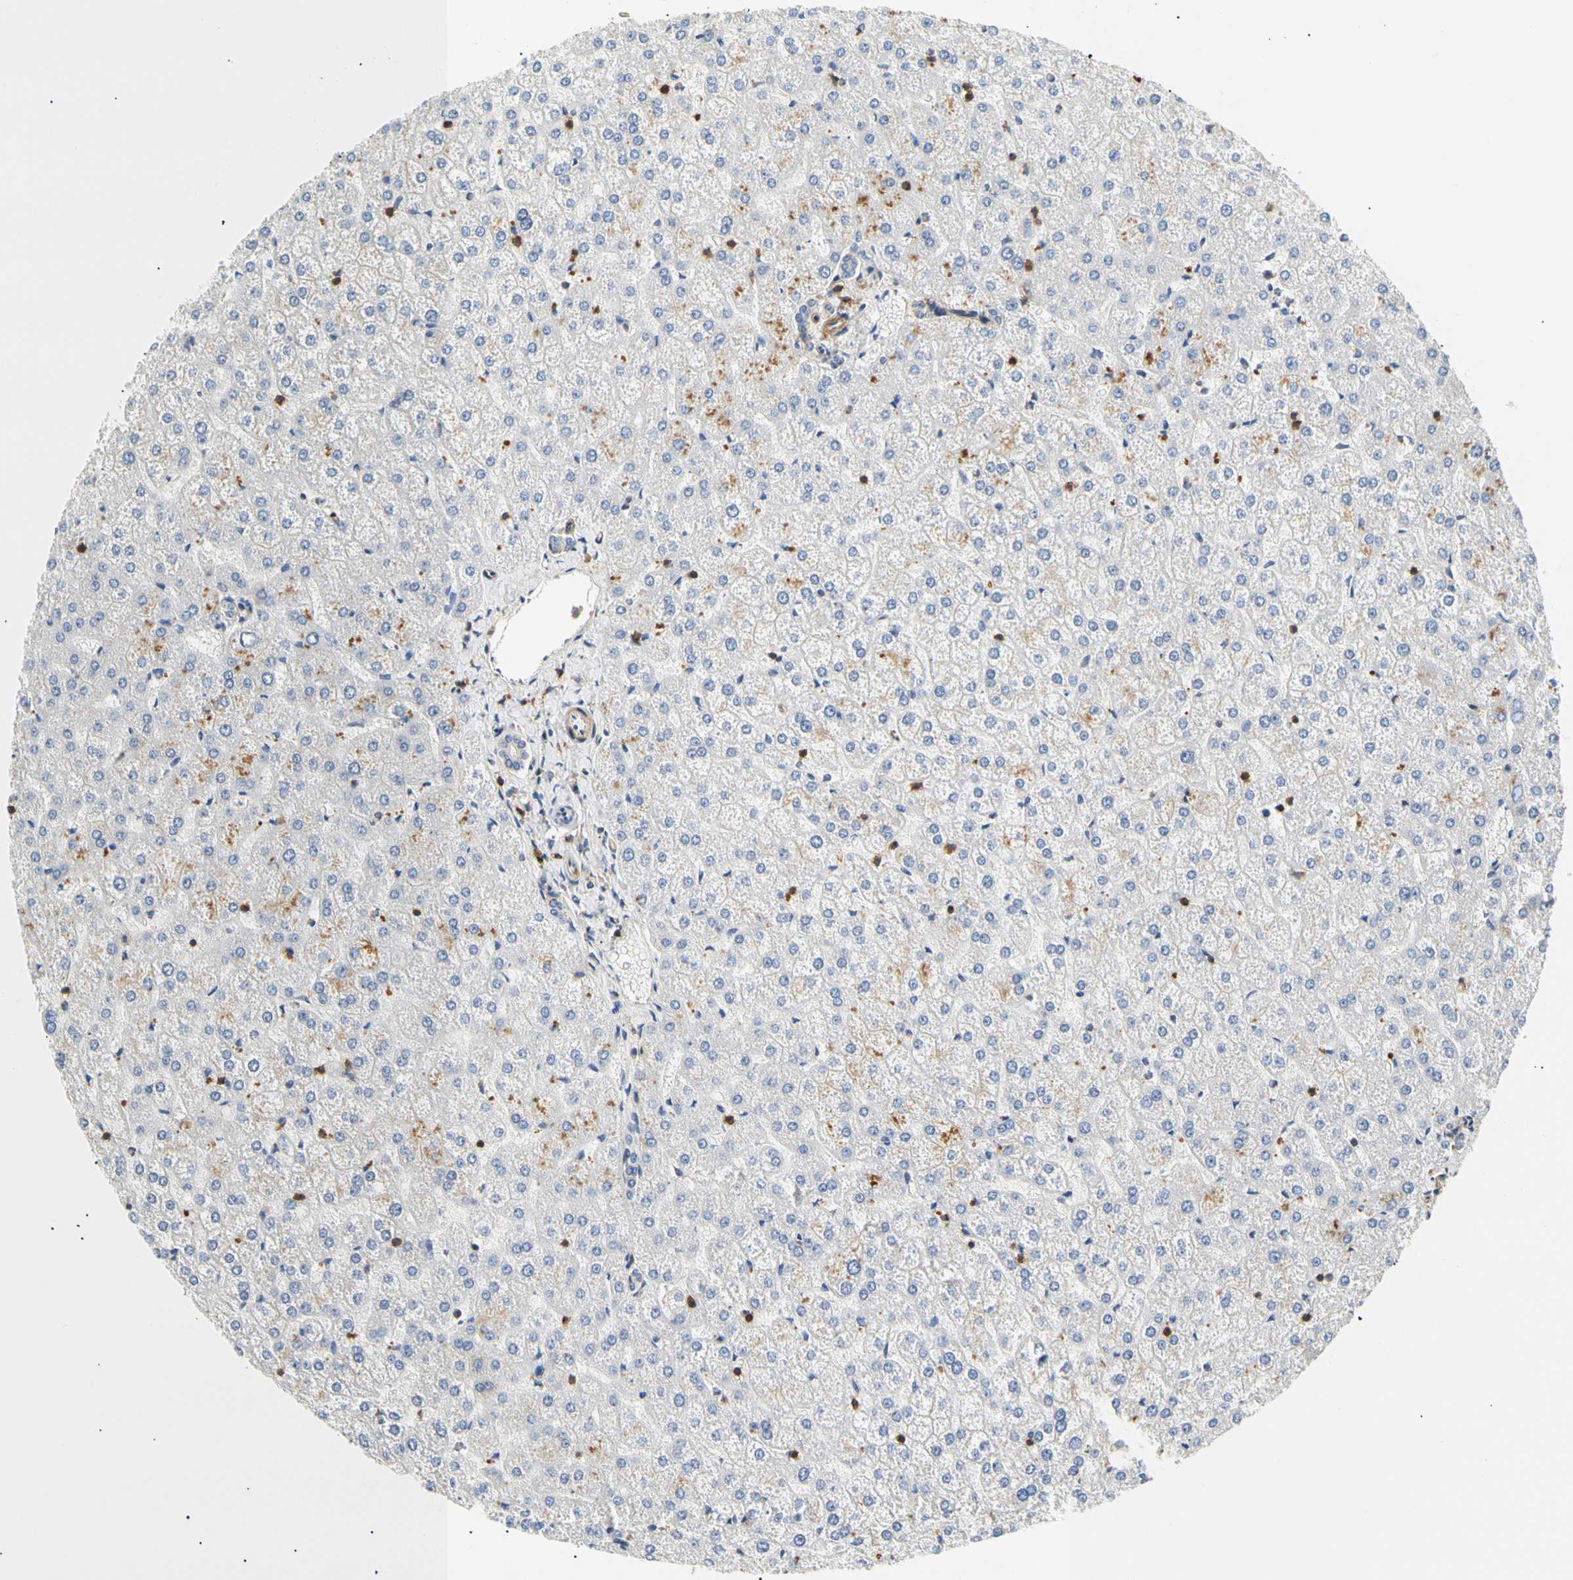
{"staining": {"intensity": "negative", "quantity": "none", "location": "none"}, "tissue": "liver", "cell_type": "Cholangiocytes", "image_type": "normal", "snomed": [{"axis": "morphology", "description": "Normal tissue, NOS"}, {"axis": "topography", "description": "Liver"}], "caption": "Cholangiocytes show no significant expression in unremarkable liver.", "gene": "TNFRSF18", "patient": {"sex": "female", "age": 32}}